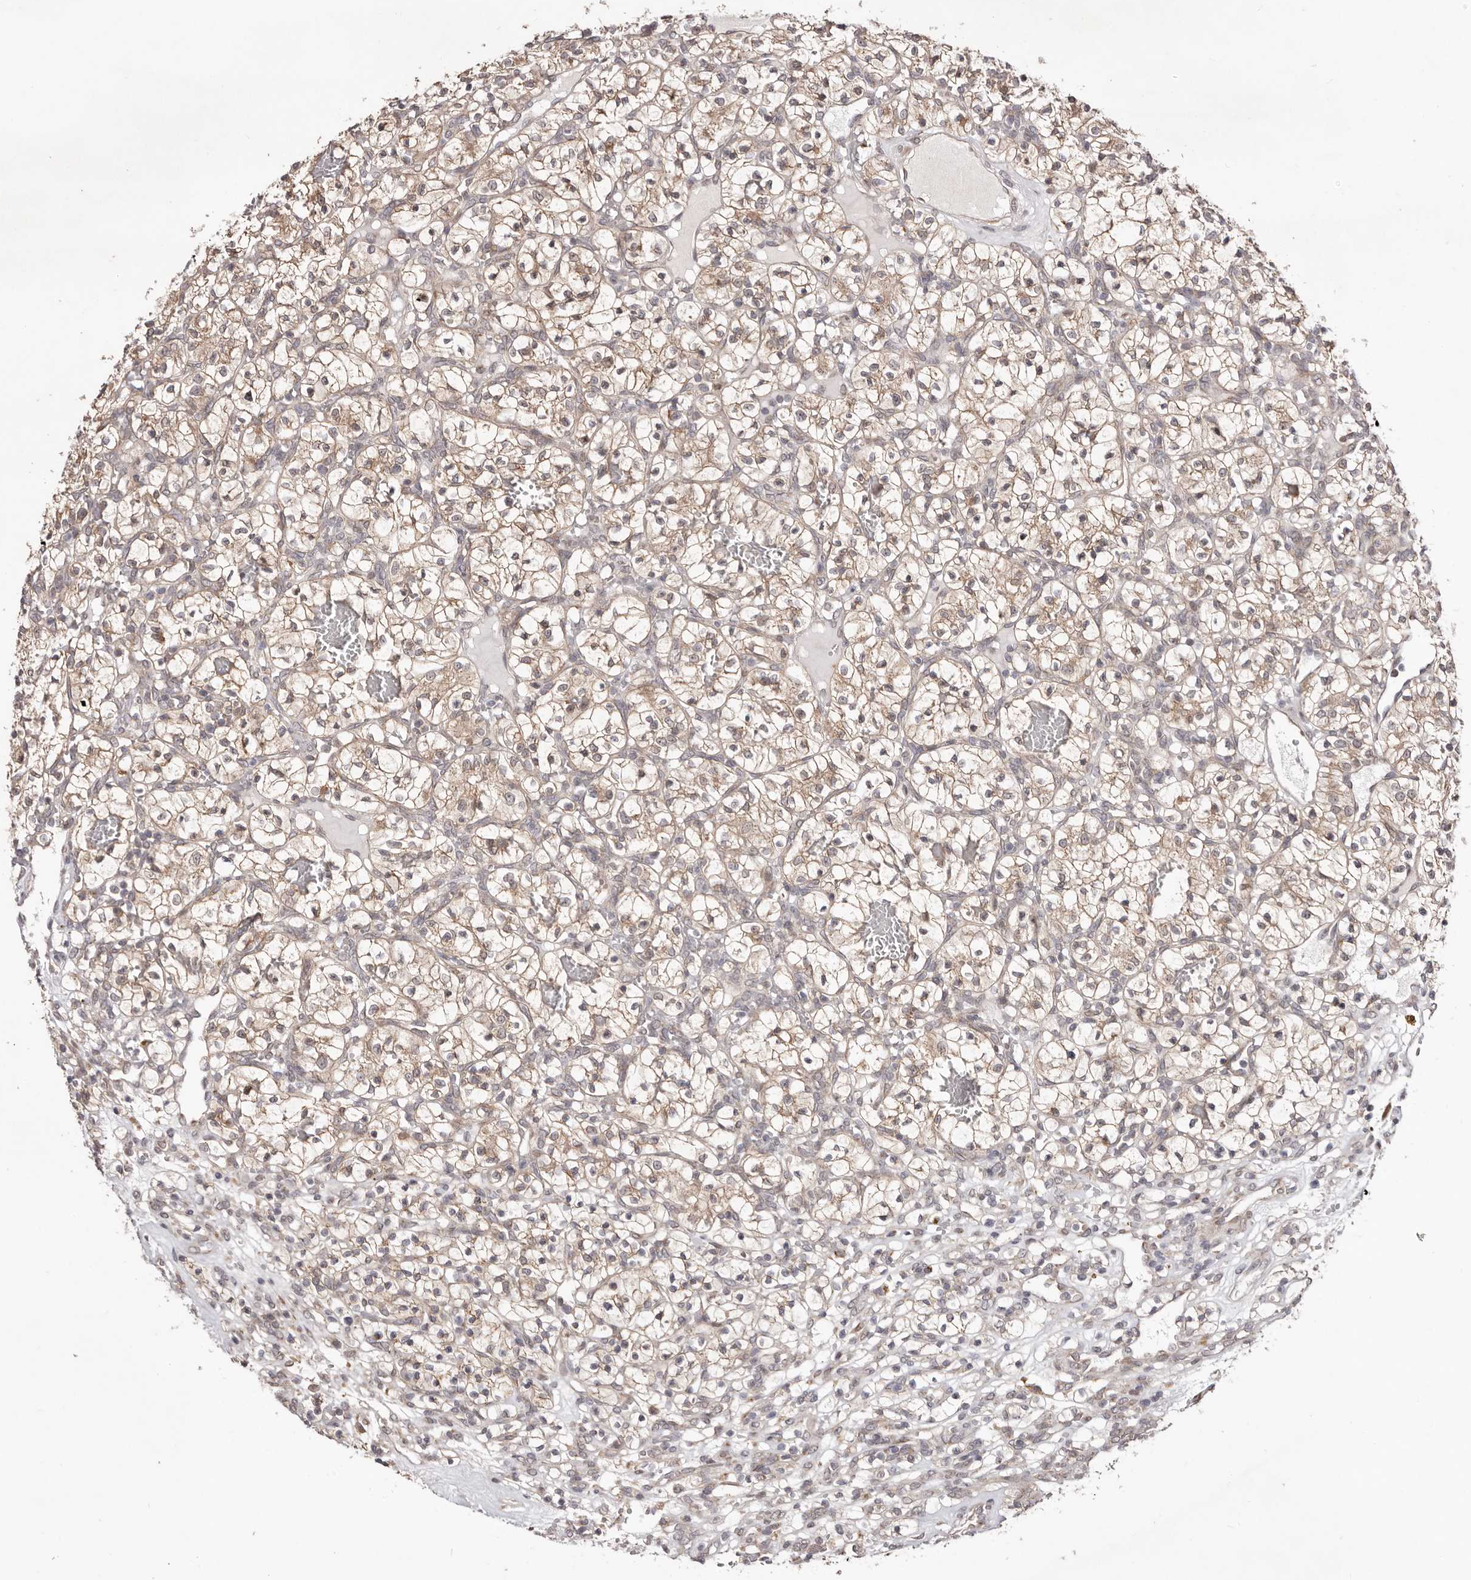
{"staining": {"intensity": "weak", "quantity": ">75%", "location": "cytoplasmic/membranous"}, "tissue": "renal cancer", "cell_type": "Tumor cells", "image_type": "cancer", "snomed": [{"axis": "morphology", "description": "Adenocarcinoma, NOS"}, {"axis": "topography", "description": "Kidney"}], "caption": "Renal cancer (adenocarcinoma) stained with a brown dye shows weak cytoplasmic/membranous positive staining in approximately >75% of tumor cells.", "gene": "EGR3", "patient": {"sex": "female", "age": 57}}